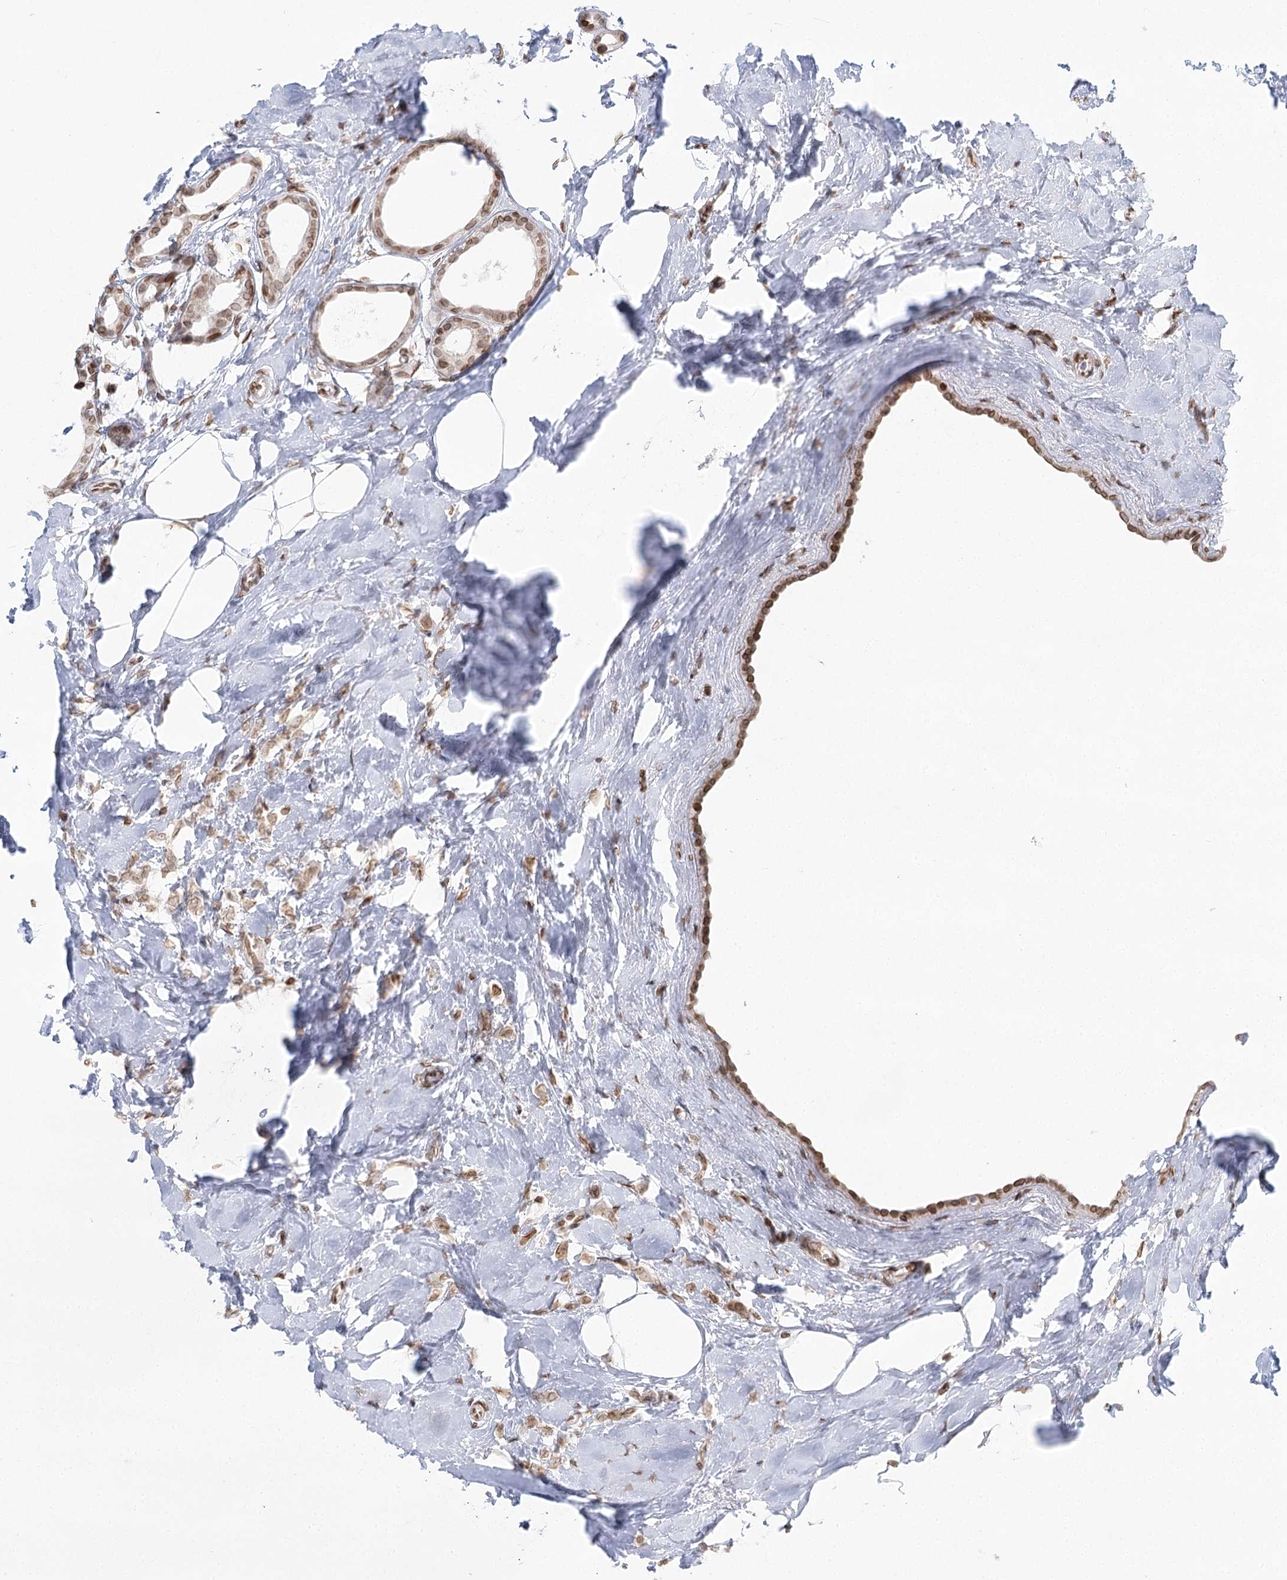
{"staining": {"intensity": "weak", "quantity": ">75%", "location": "nuclear"}, "tissue": "breast cancer", "cell_type": "Tumor cells", "image_type": "cancer", "snomed": [{"axis": "morphology", "description": "Lobular carcinoma"}, {"axis": "topography", "description": "Breast"}], "caption": "A micrograph of lobular carcinoma (breast) stained for a protein displays weak nuclear brown staining in tumor cells.", "gene": "VWA5A", "patient": {"sex": "female", "age": 47}}